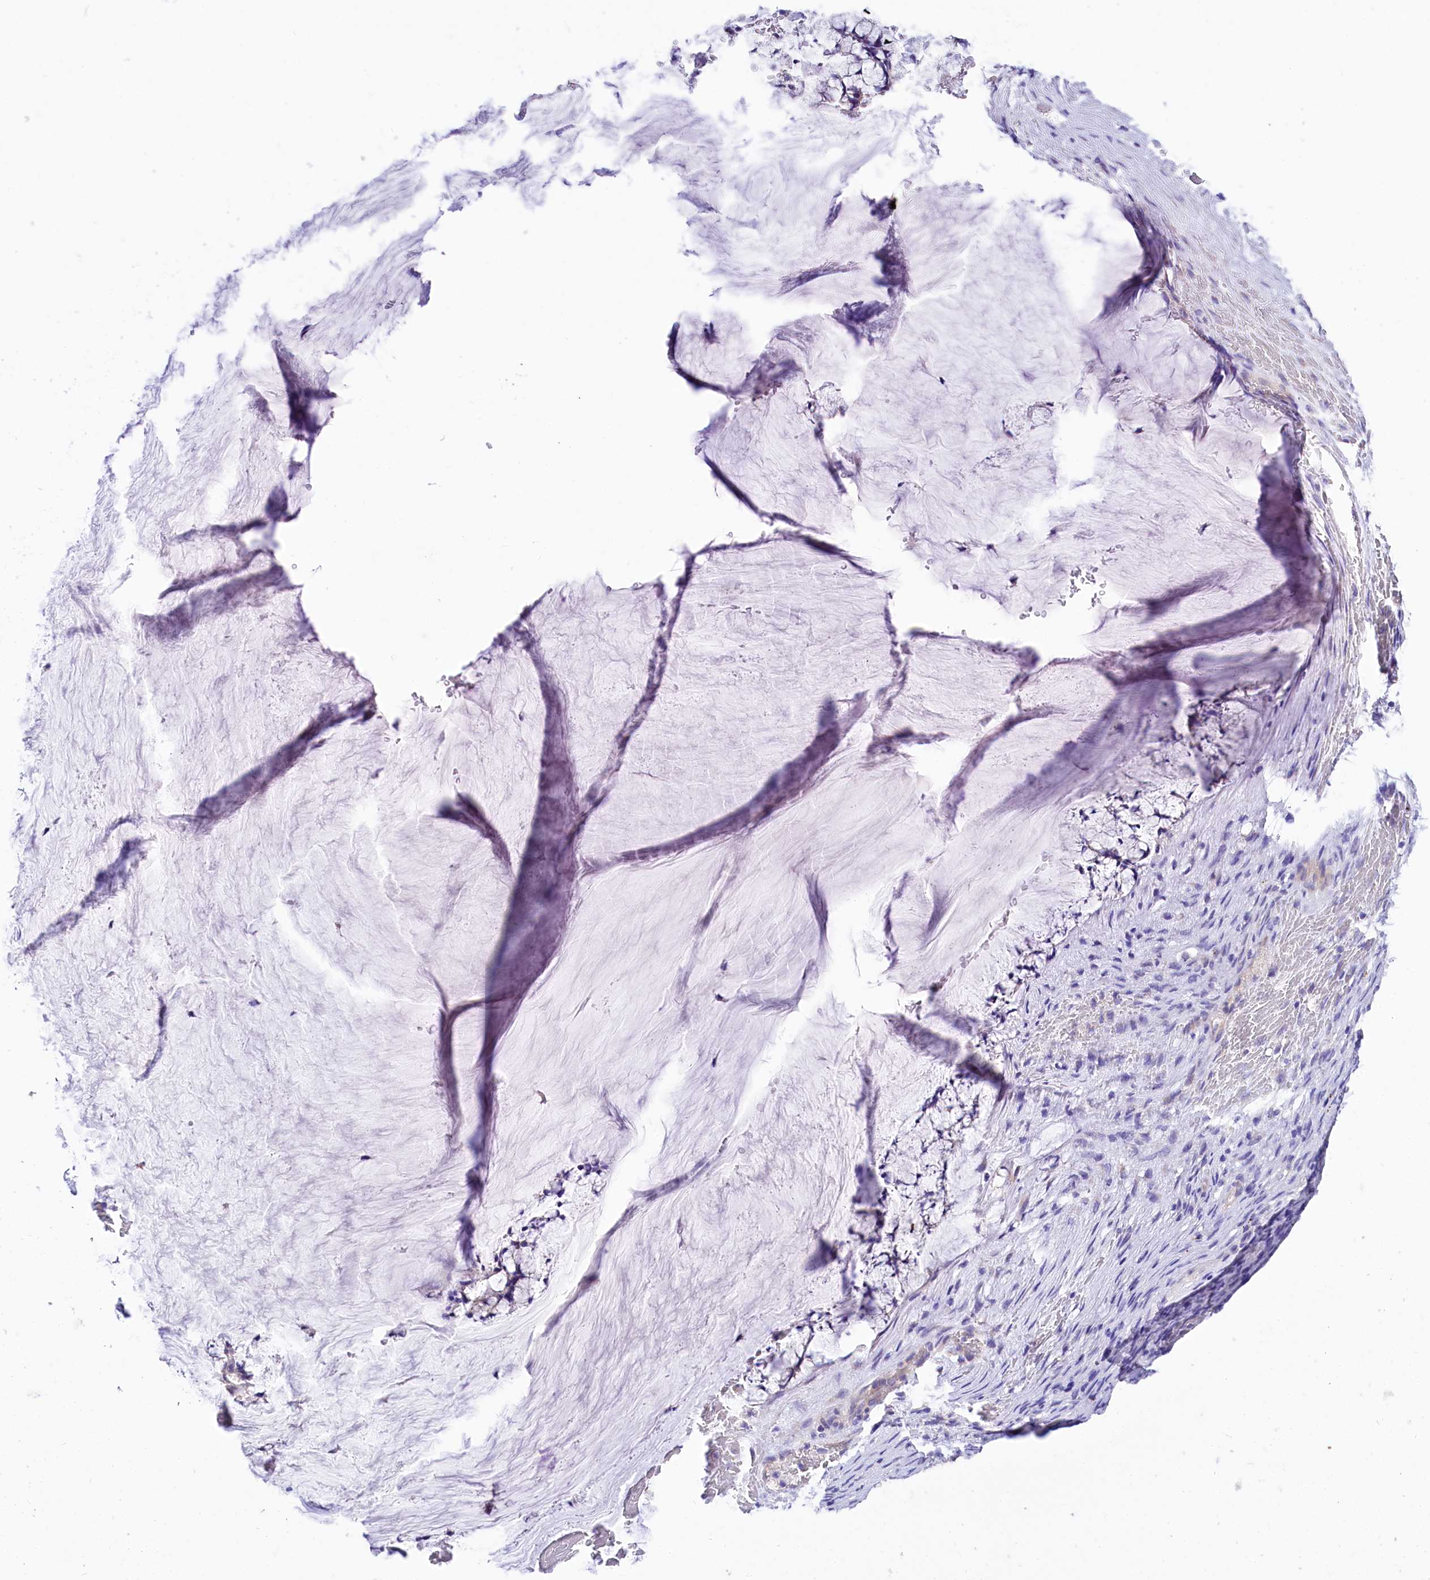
{"staining": {"intensity": "weak", "quantity": "25%-75%", "location": "cytoplasmic/membranous"}, "tissue": "ovarian cancer", "cell_type": "Tumor cells", "image_type": "cancer", "snomed": [{"axis": "morphology", "description": "Cystadenocarcinoma, mucinous, NOS"}, {"axis": "topography", "description": "Ovary"}], "caption": "About 25%-75% of tumor cells in human ovarian mucinous cystadenocarcinoma reveal weak cytoplasmic/membranous protein staining as visualized by brown immunohistochemical staining.", "gene": "ABHD5", "patient": {"sex": "female", "age": 42}}